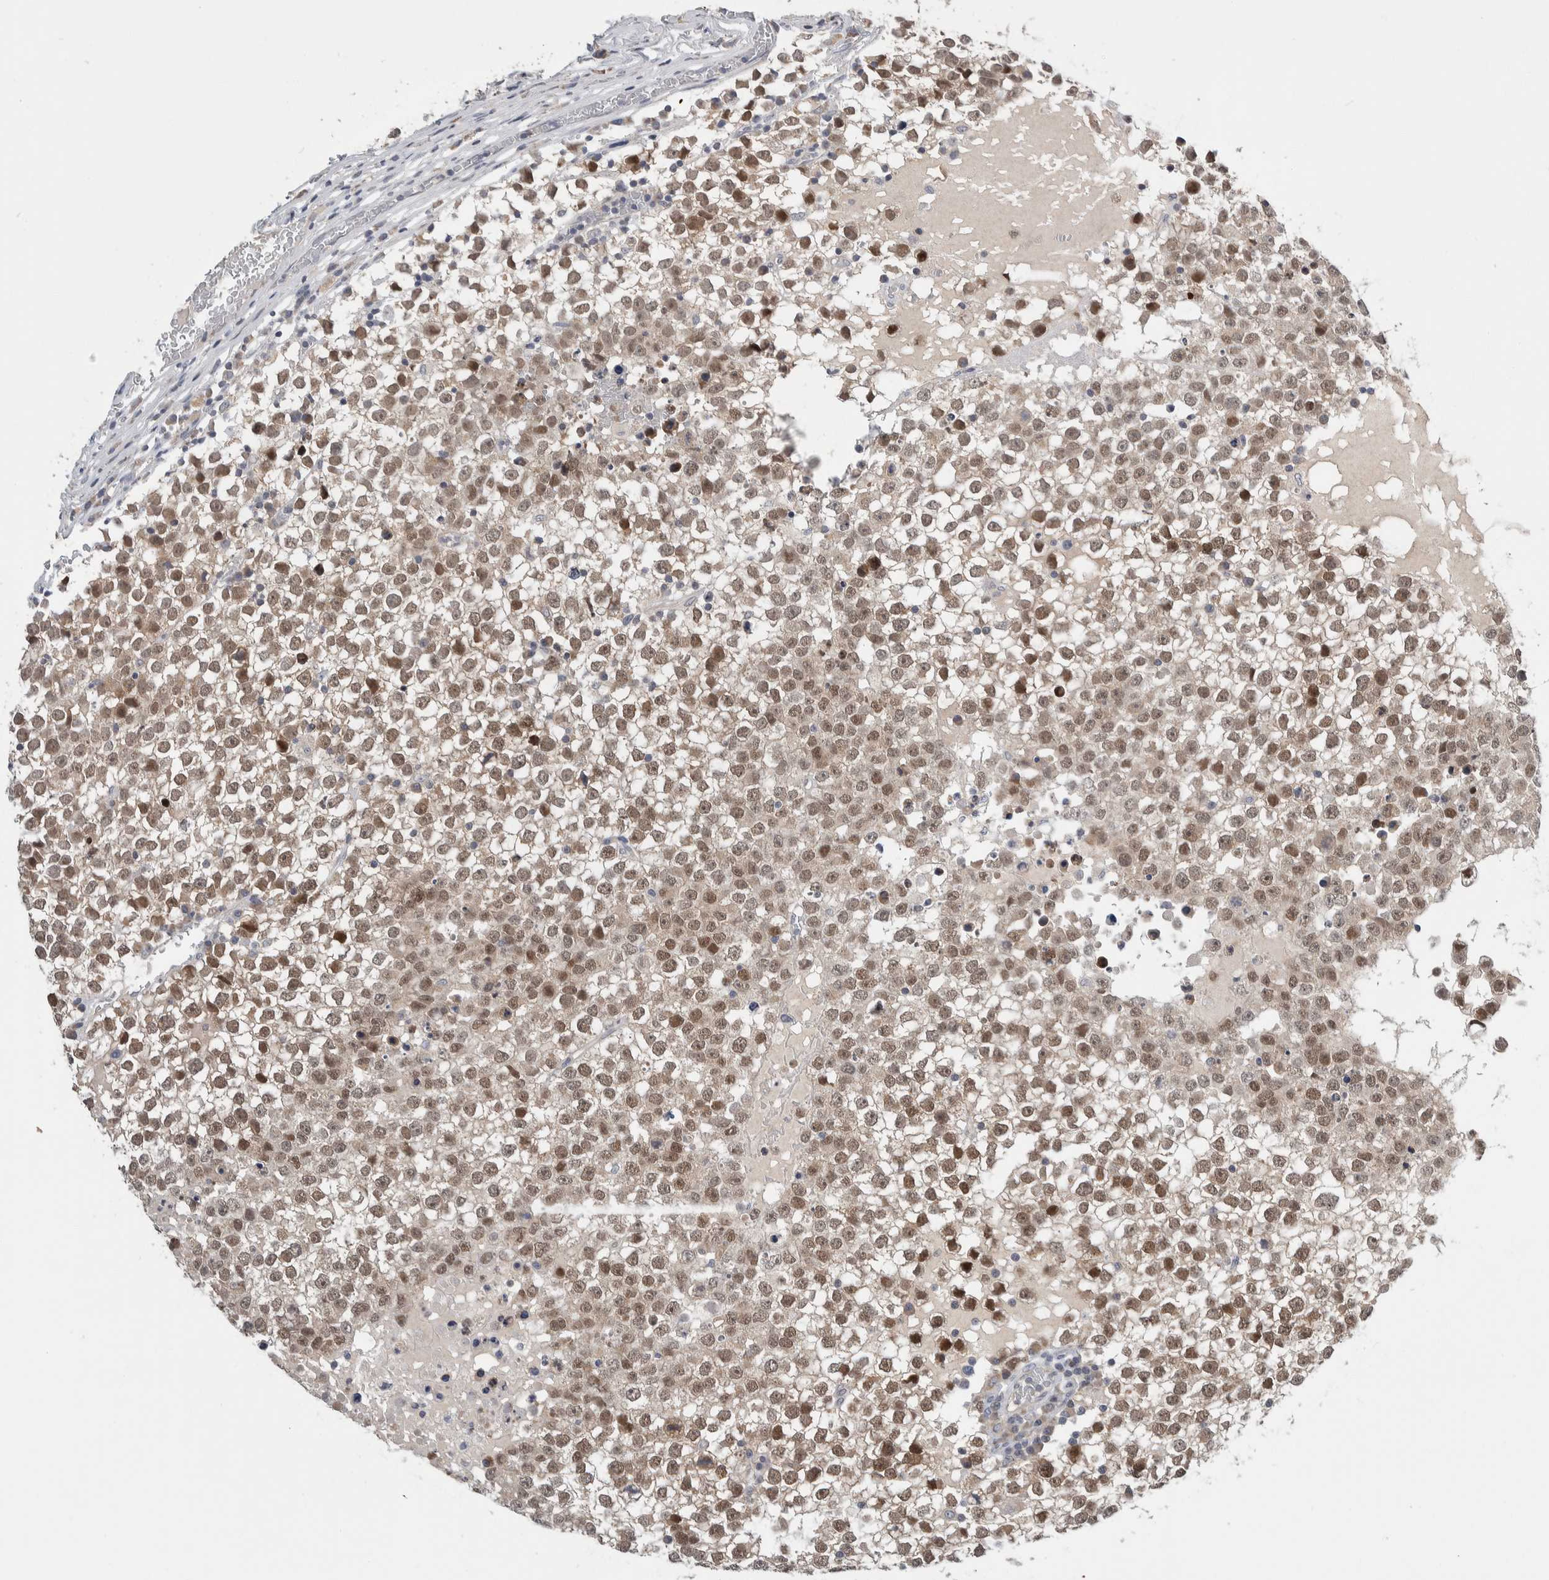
{"staining": {"intensity": "moderate", "quantity": ">75%", "location": "cytoplasmic/membranous,nuclear"}, "tissue": "testis cancer", "cell_type": "Tumor cells", "image_type": "cancer", "snomed": [{"axis": "morphology", "description": "Seminoma, NOS"}, {"axis": "topography", "description": "Testis"}], "caption": "This micrograph exhibits IHC staining of testis cancer, with medium moderate cytoplasmic/membranous and nuclear staining in about >75% of tumor cells.", "gene": "SHPK", "patient": {"sex": "male", "age": 65}}